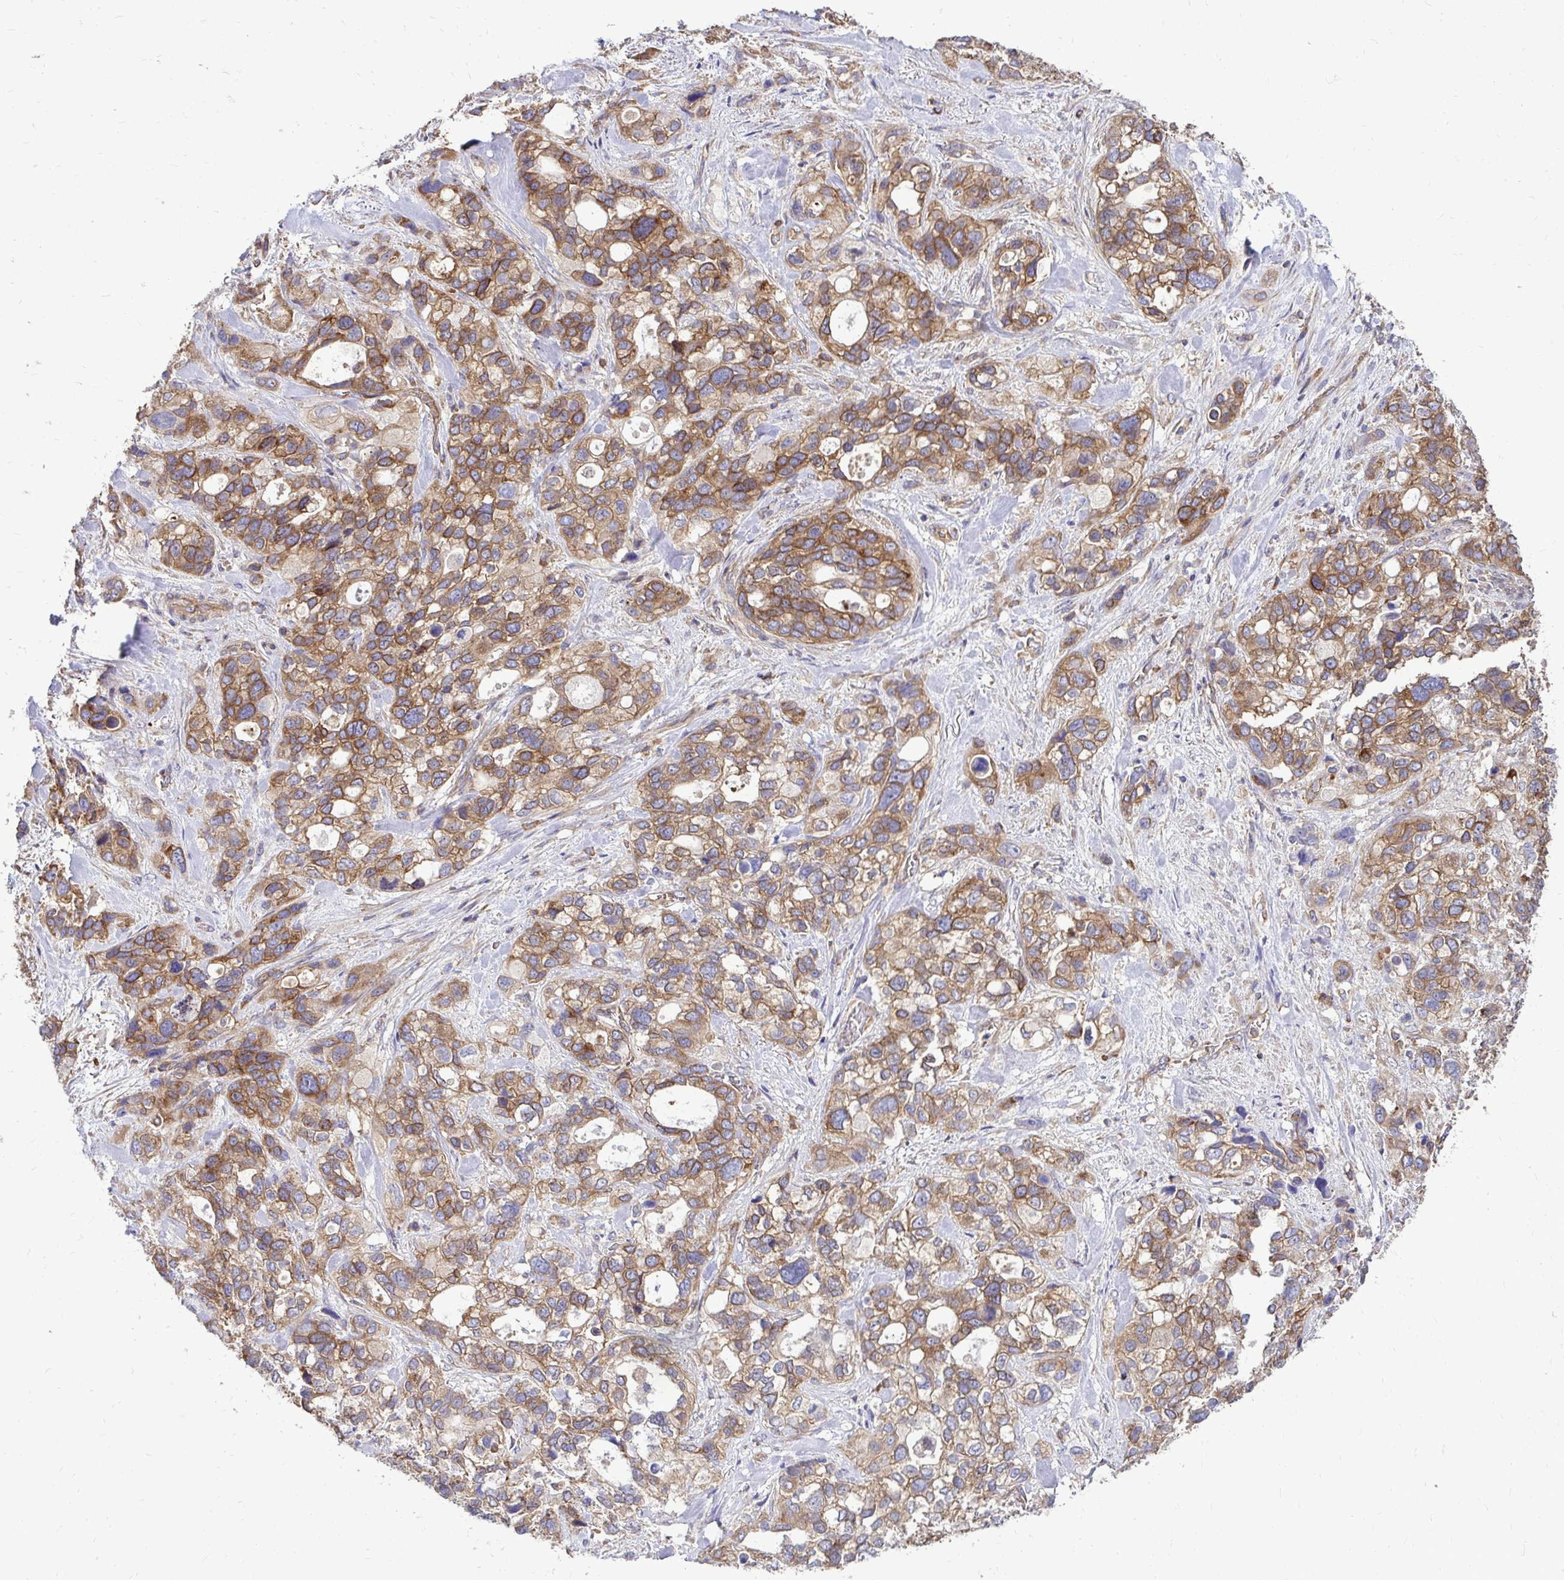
{"staining": {"intensity": "moderate", "quantity": ">75%", "location": "cytoplasmic/membranous"}, "tissue": "stomach cancer", "cell_type": "Tumor cells", "image_type": "cancer", "snomed": [{"axis": "morphology", "description": "Adenocarcinoma, NOS"}, {"axis": "topography", "description": "Stomach, upper"}], "caption": "The histopathology image displays immunohistochemical staining of stomach cancer (adenocarcinoma). There is moderate cytoplasmic/membranous expression is identified in approximately >75% of tumor cells.", "gene": "FMR1", "patient": {"sex": "female", "age": 81}}